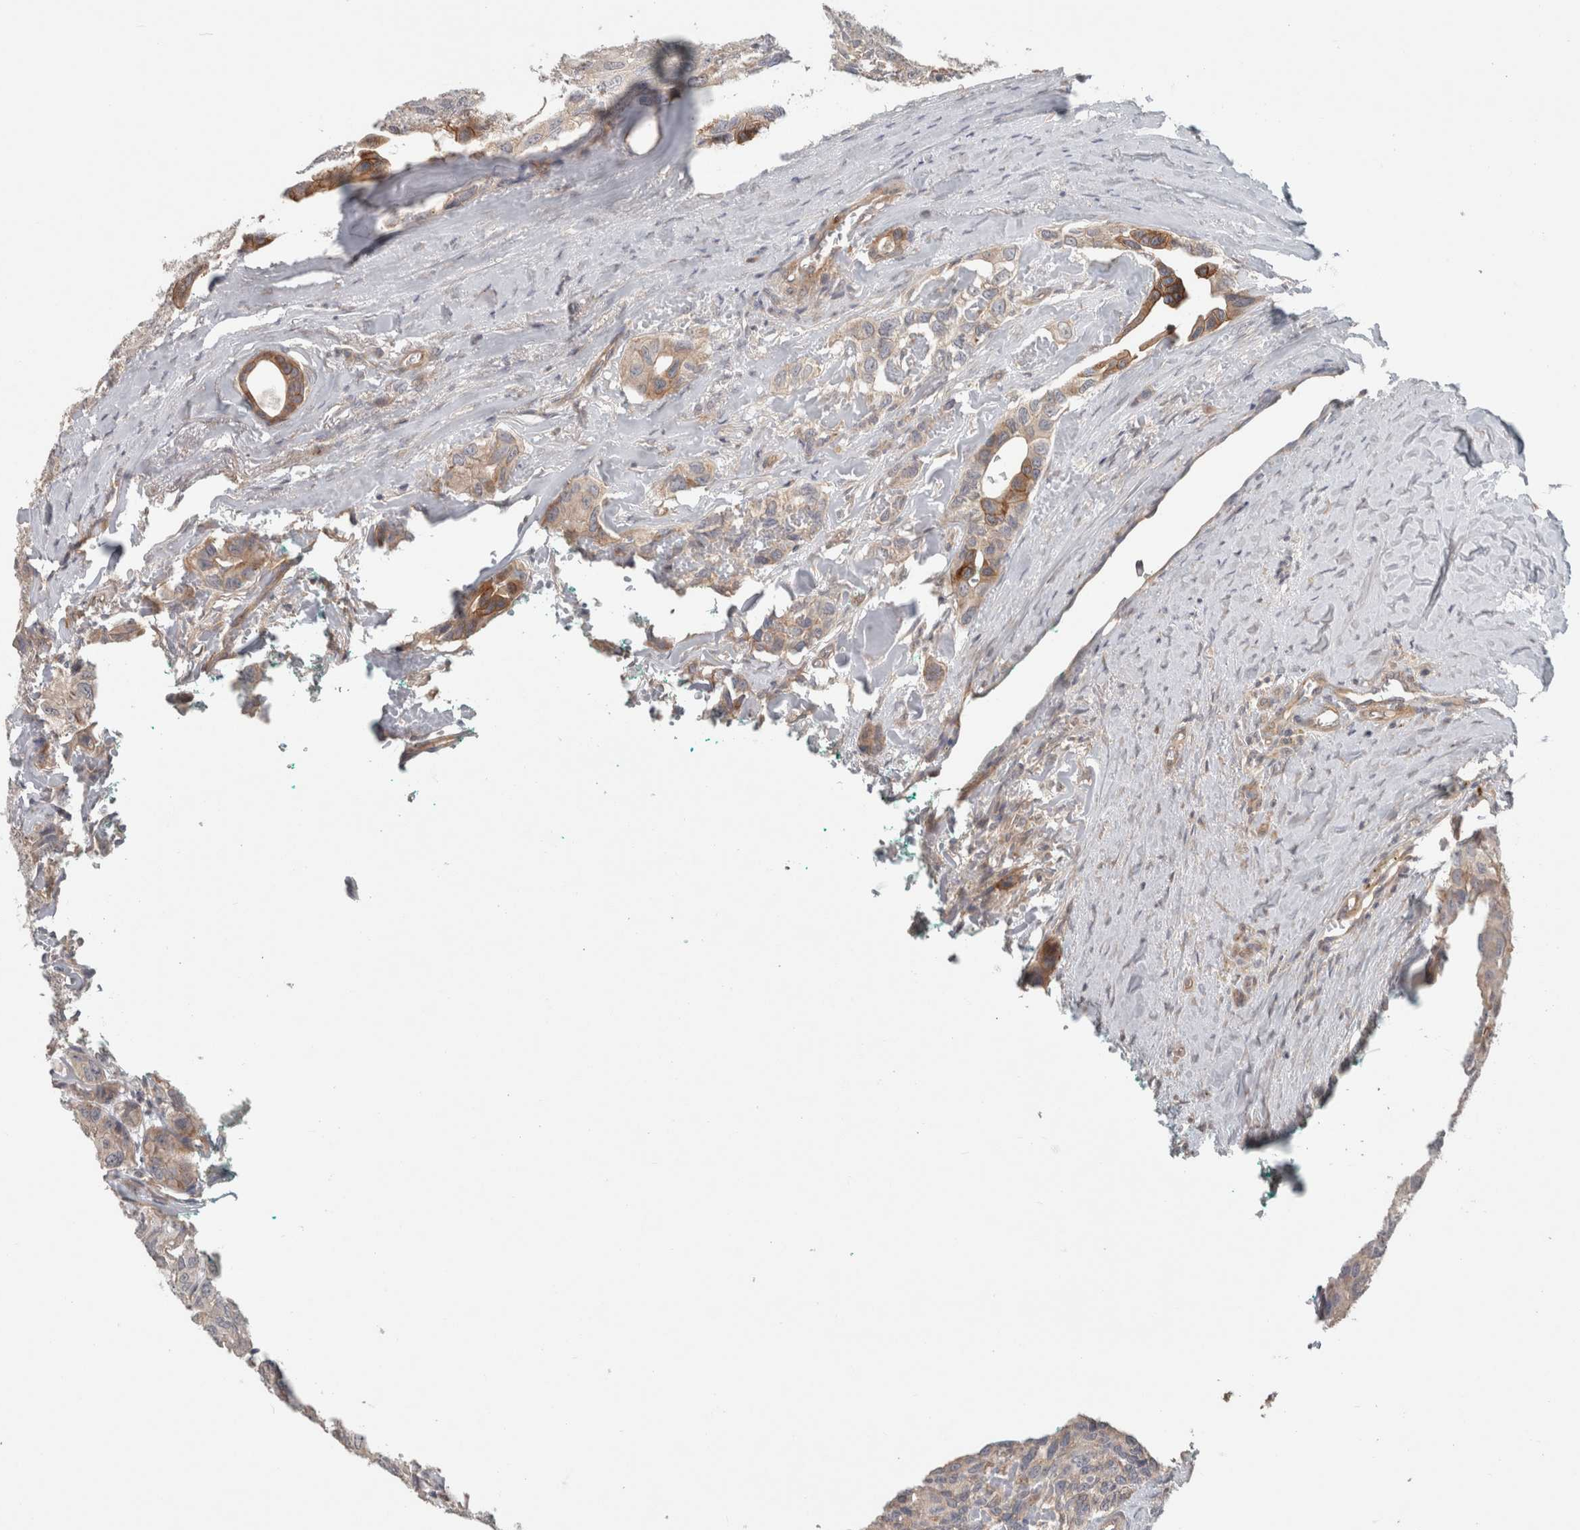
{"staining": {"intensity": "weak", "quantity": "25%-75%", "location": "cytoplasmic/membranous"}, "tissue": "head and neck cancer", "cell_type": "Tumor cells", "image_type": "cancer", "snomed": [{"axis": "morphology", "description": "Adenocarcinoma, NOS"}, {"axis": "topography", "description": "Salivary gland, NOS"}, {"axis": "topography", "description": "Head-Neck"}], "caption": "Immunohistochemical staining of human head and neck cancer shows low levels of weak cytoplasmic/membranous protein expression in about 25%-75% of tumor cells.", "gene": "RASAL2", "patient": {"sex": "female", "age": 76}}